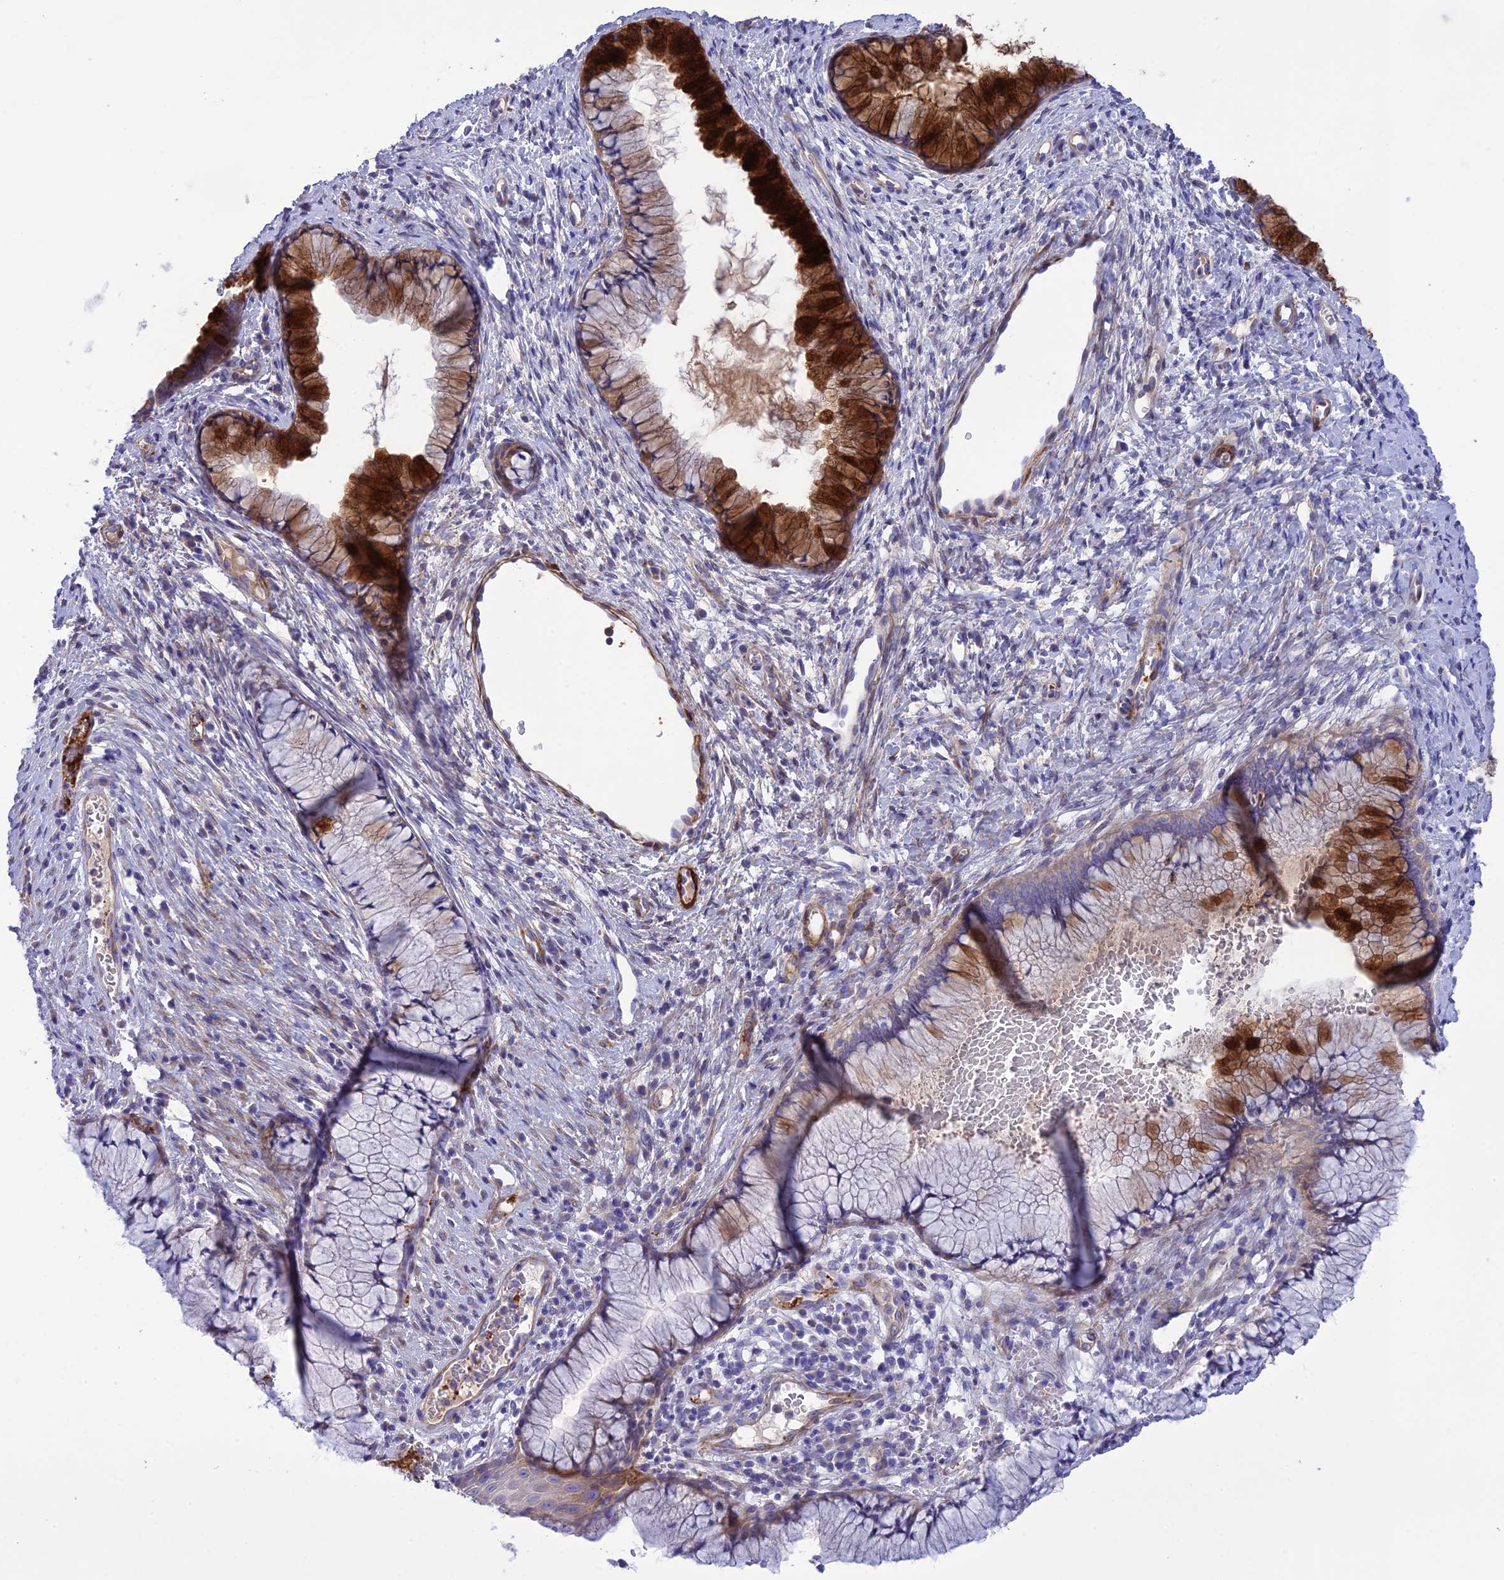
{"staining": {"intensity": "strong", "quantity": "25%-75%", "location": "cytoplasmic/membranous"}, "tissue": "cervix", "cell_type": "Glandular cells", "image_type": "normal", "snomed": [{"axis": "morphology", "description": "Normal tissue, NOS"}, {"axis": "topography", "description": "Cervix"}], "caption": "Immunohistochemical staining of normal human cervix shows 25%-75% levels of strong cytoplasmic/membranous protein positivity in about 25%-75% of glandular cells. Using DAB (brown) and hematoxylin (blue) stains, captured at high magnification using brightfield microscopy.", "gene": "FRA10AC1", "patient": {"sex": "female", "age": 42}}